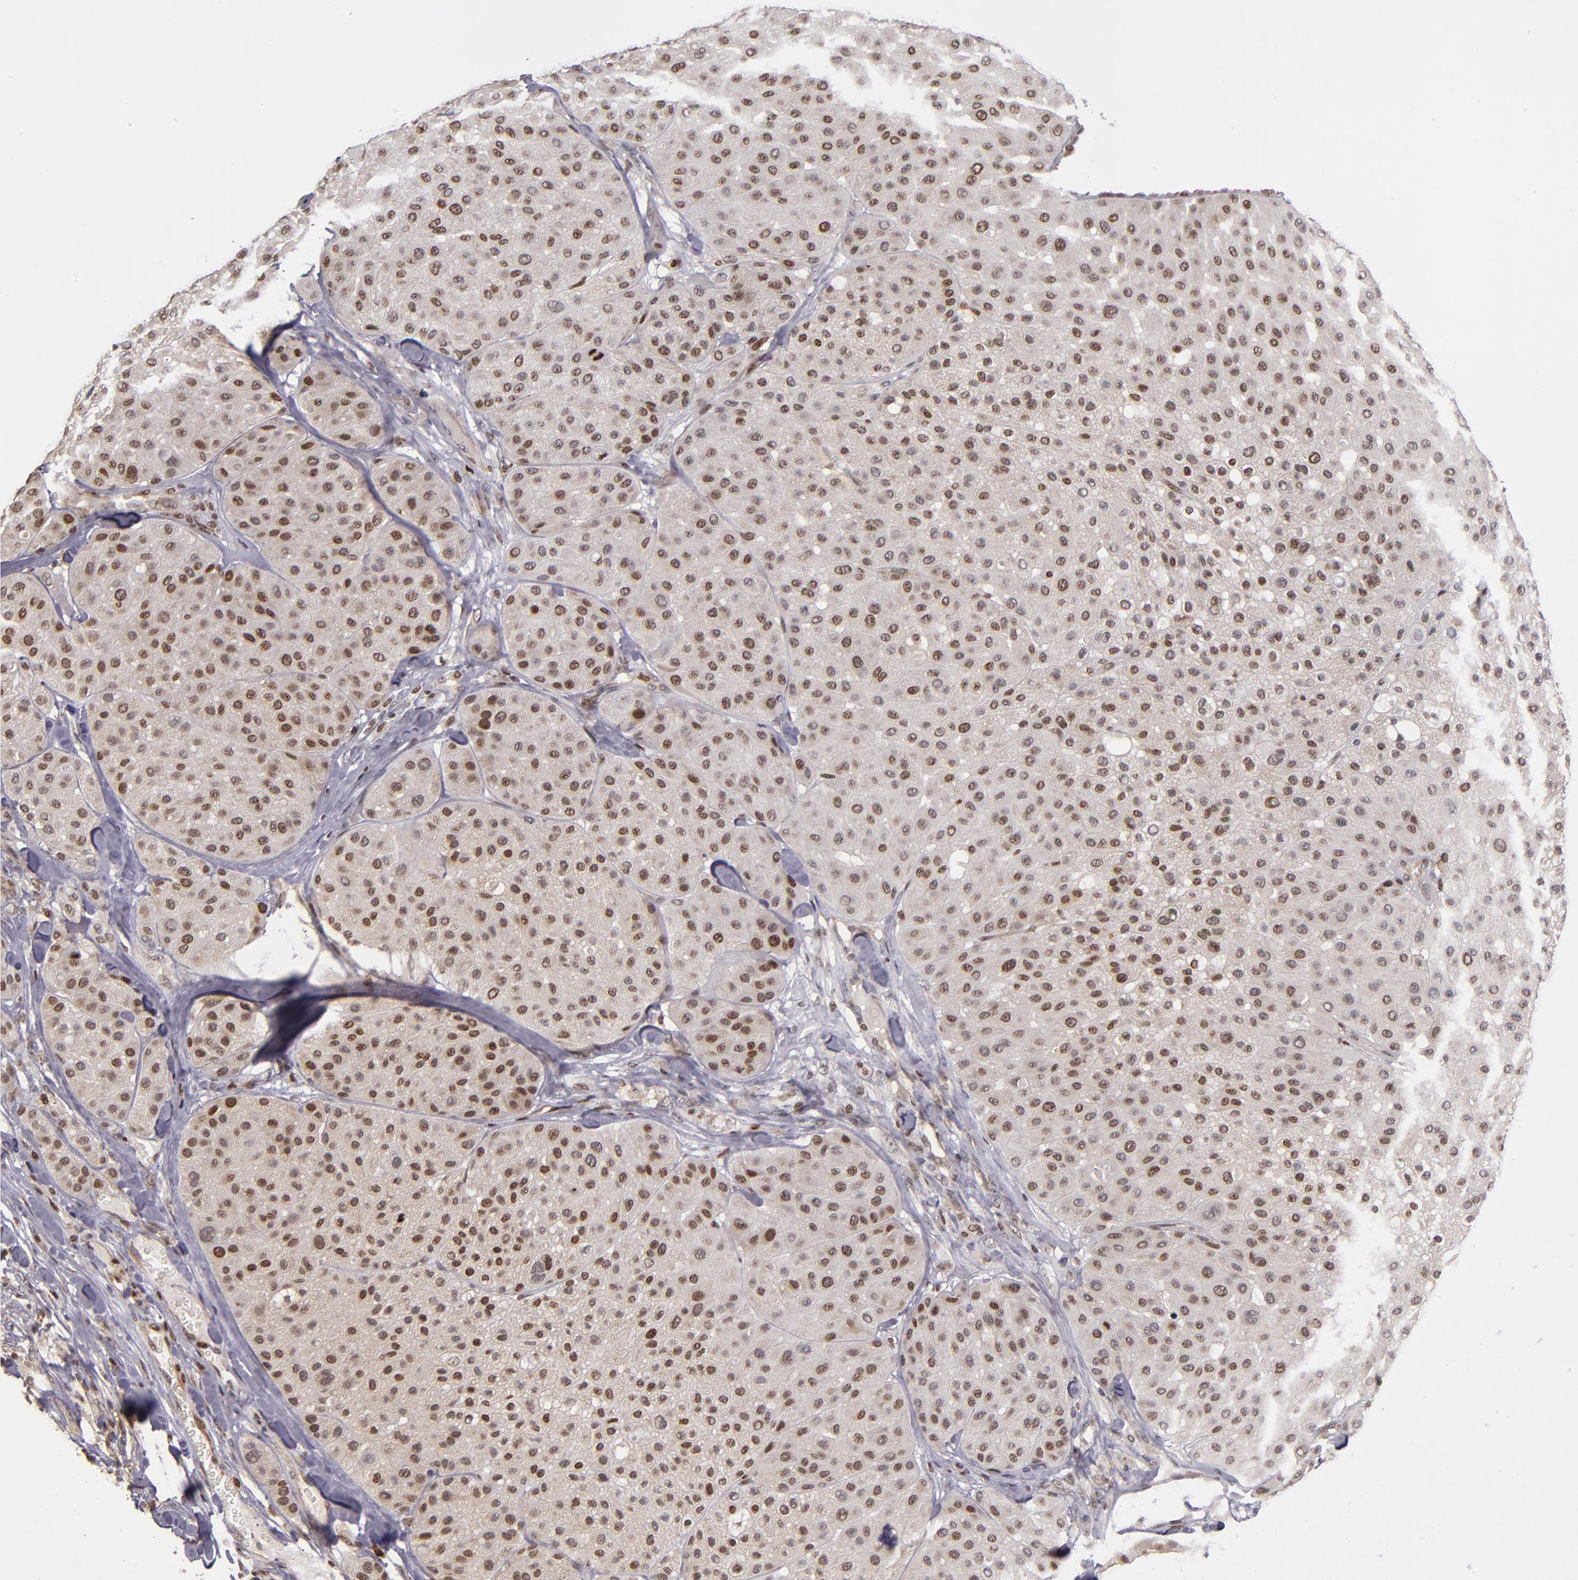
{"staining": {"intensity": "moderate", "quantity": "25%-75%", "location": "nuclear"}, "tissue": "melanoma", "cell_type": "Tumor cells", "image_type": "cancer", "snomed": [{"axis": "morphology", "description": "Normal tissue, NOS"}, {"axis": "morphology", "description": "Malignant melanoma, Metastatic site"}, {"axis": "topography", "description": "Skin"}], "caption": "This is an image of immunohistochemistry staining of malignant melanoma (metastatic site), which shows moderate staining in the nuclear of tumor cells.", "gene": "KDM6A", "patient": {"sex": "male", "age": 41}}